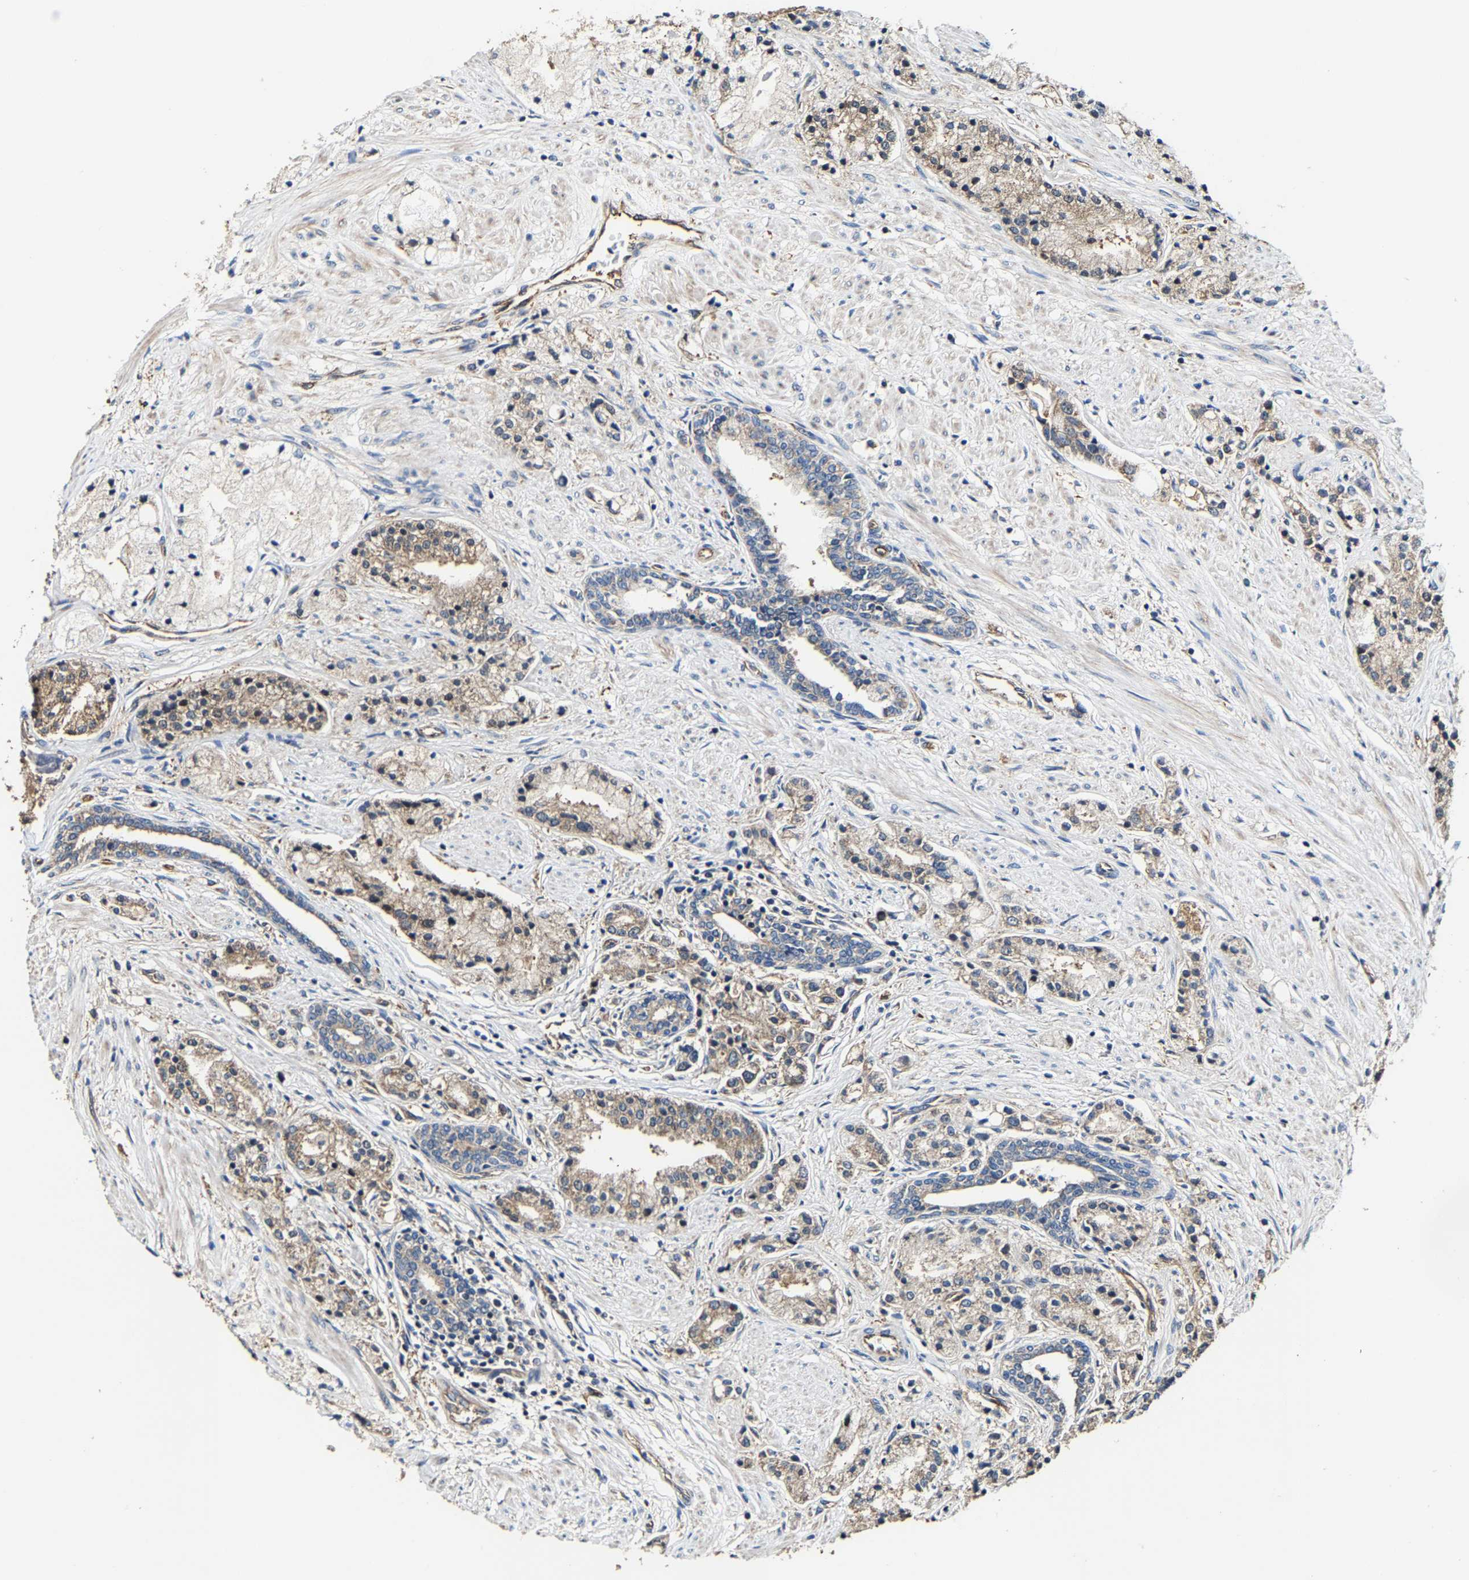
{"staining": {"intensity": "moderate", "quantity": ">75%", "location": "cytoplasmic/membranous"}, "tissue": "prostate cancer", "cell_type": "Tumor cells", "image_type": "cancer", "snomed": [{"axis": "morphology", "description": "Adenocarcinoma, High grade"}, {"axis": "topography", "description": "Prostate"}], "caption": "About >75% of tumor cells in adenocarcinoma (high-grade) (prostate) demonstrate moderate cytoplasmic/membranous protein staining as visualized by brown immunohistochemical staining.", "gene": "GFRA3", "patient": {"sex": "male", "age": 50}}